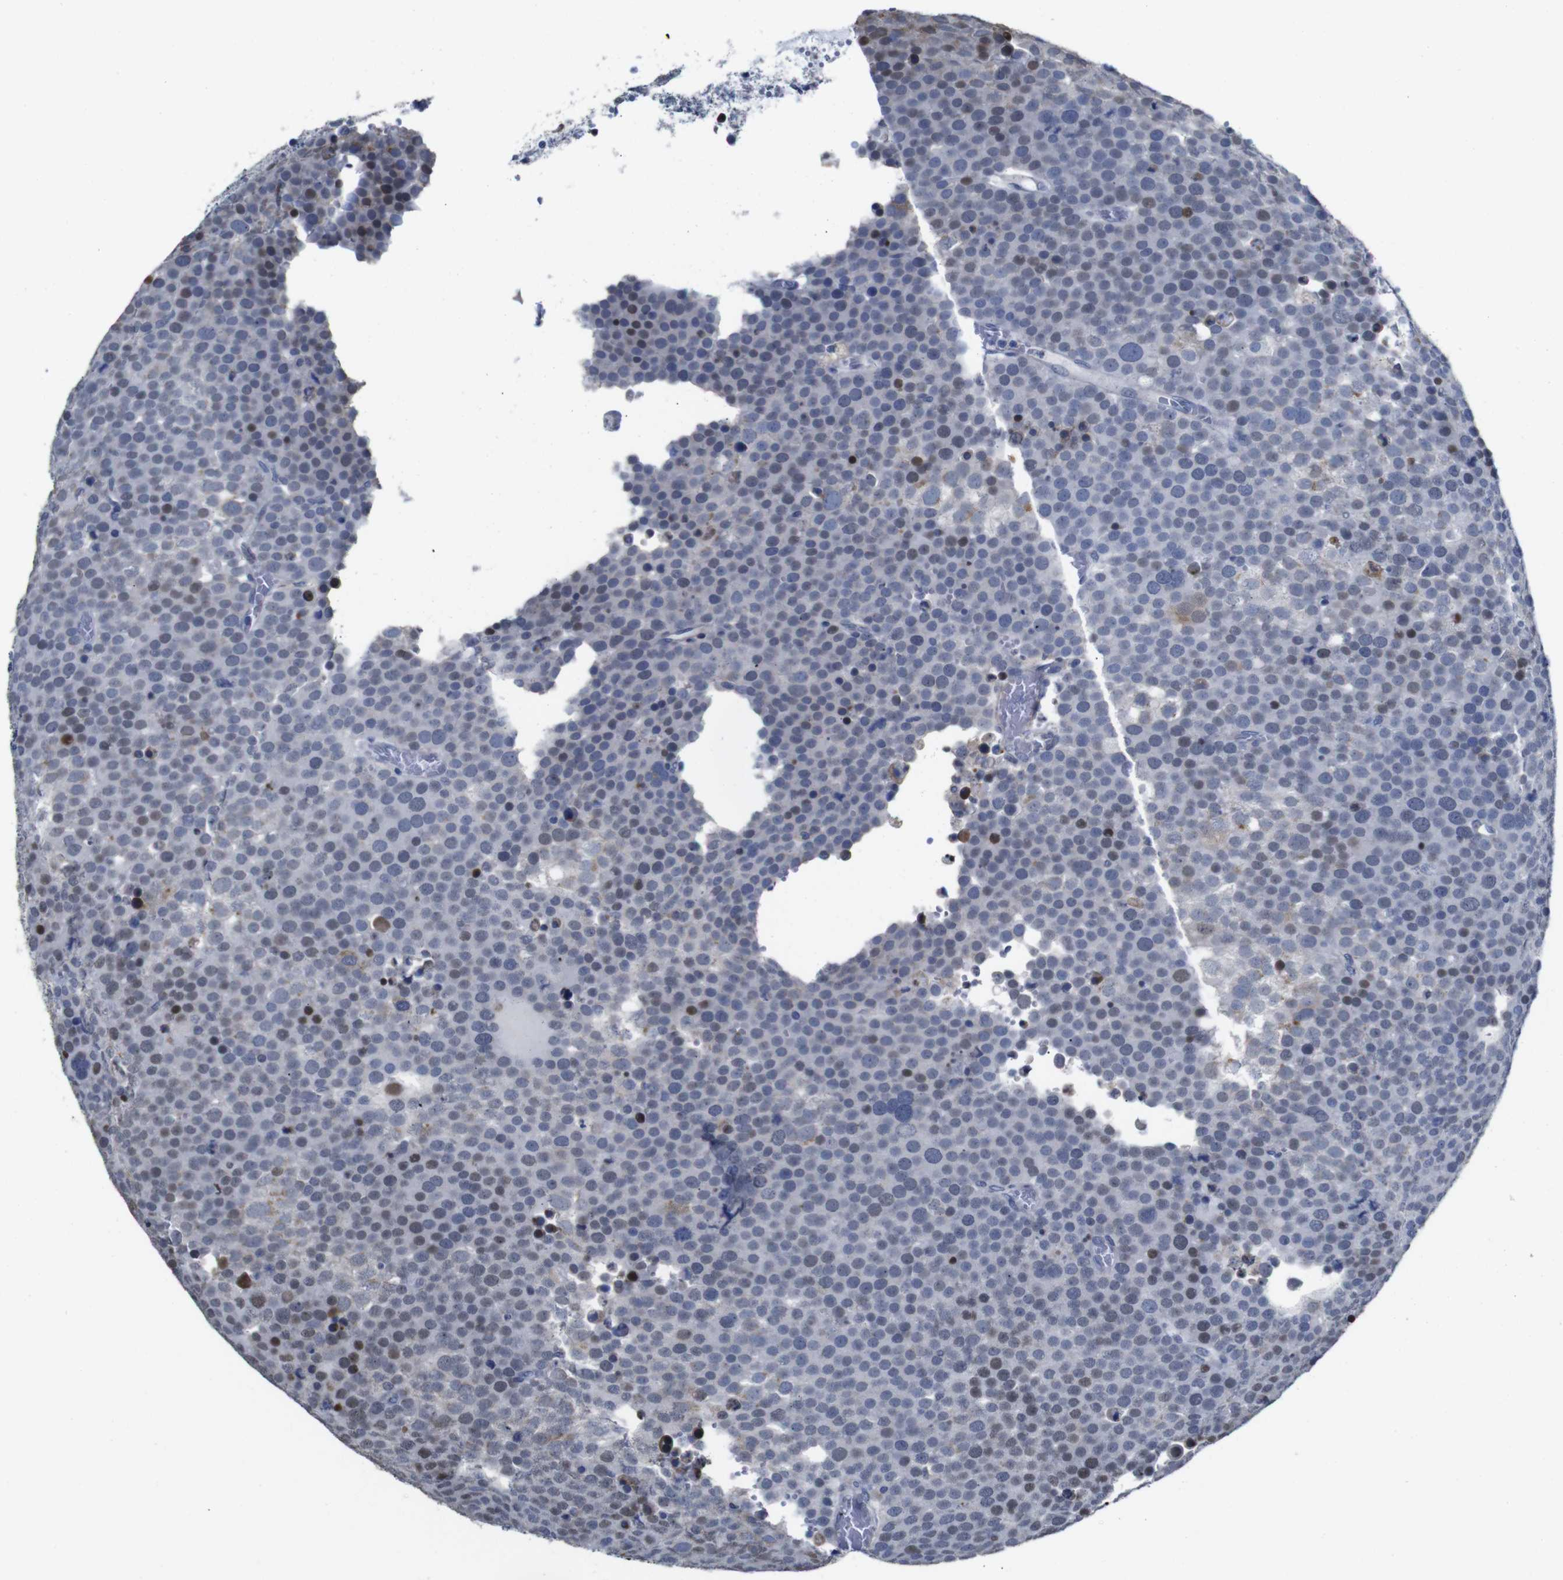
{"staining": {"intensity": "weak", "quantity": "25%-75%", "location": "nuclear"}, "tissue": "testis cancer", "cell_type": "Tumor cells", "image_type": "cancer", "snomed": [{"axis": "morphology", "description": "Seminoma, NOS"}, {"axis": "topography", "description": "Testis"}], "caption": "High-power microscopy captured an immunohistochemistry image of testis cancer (seminoma), revealing weak nuclear expression in approximately 25%-75% of tumor cells.", "gene": "TCEAL9", "patient": {"sex": "male", "age": 71}}